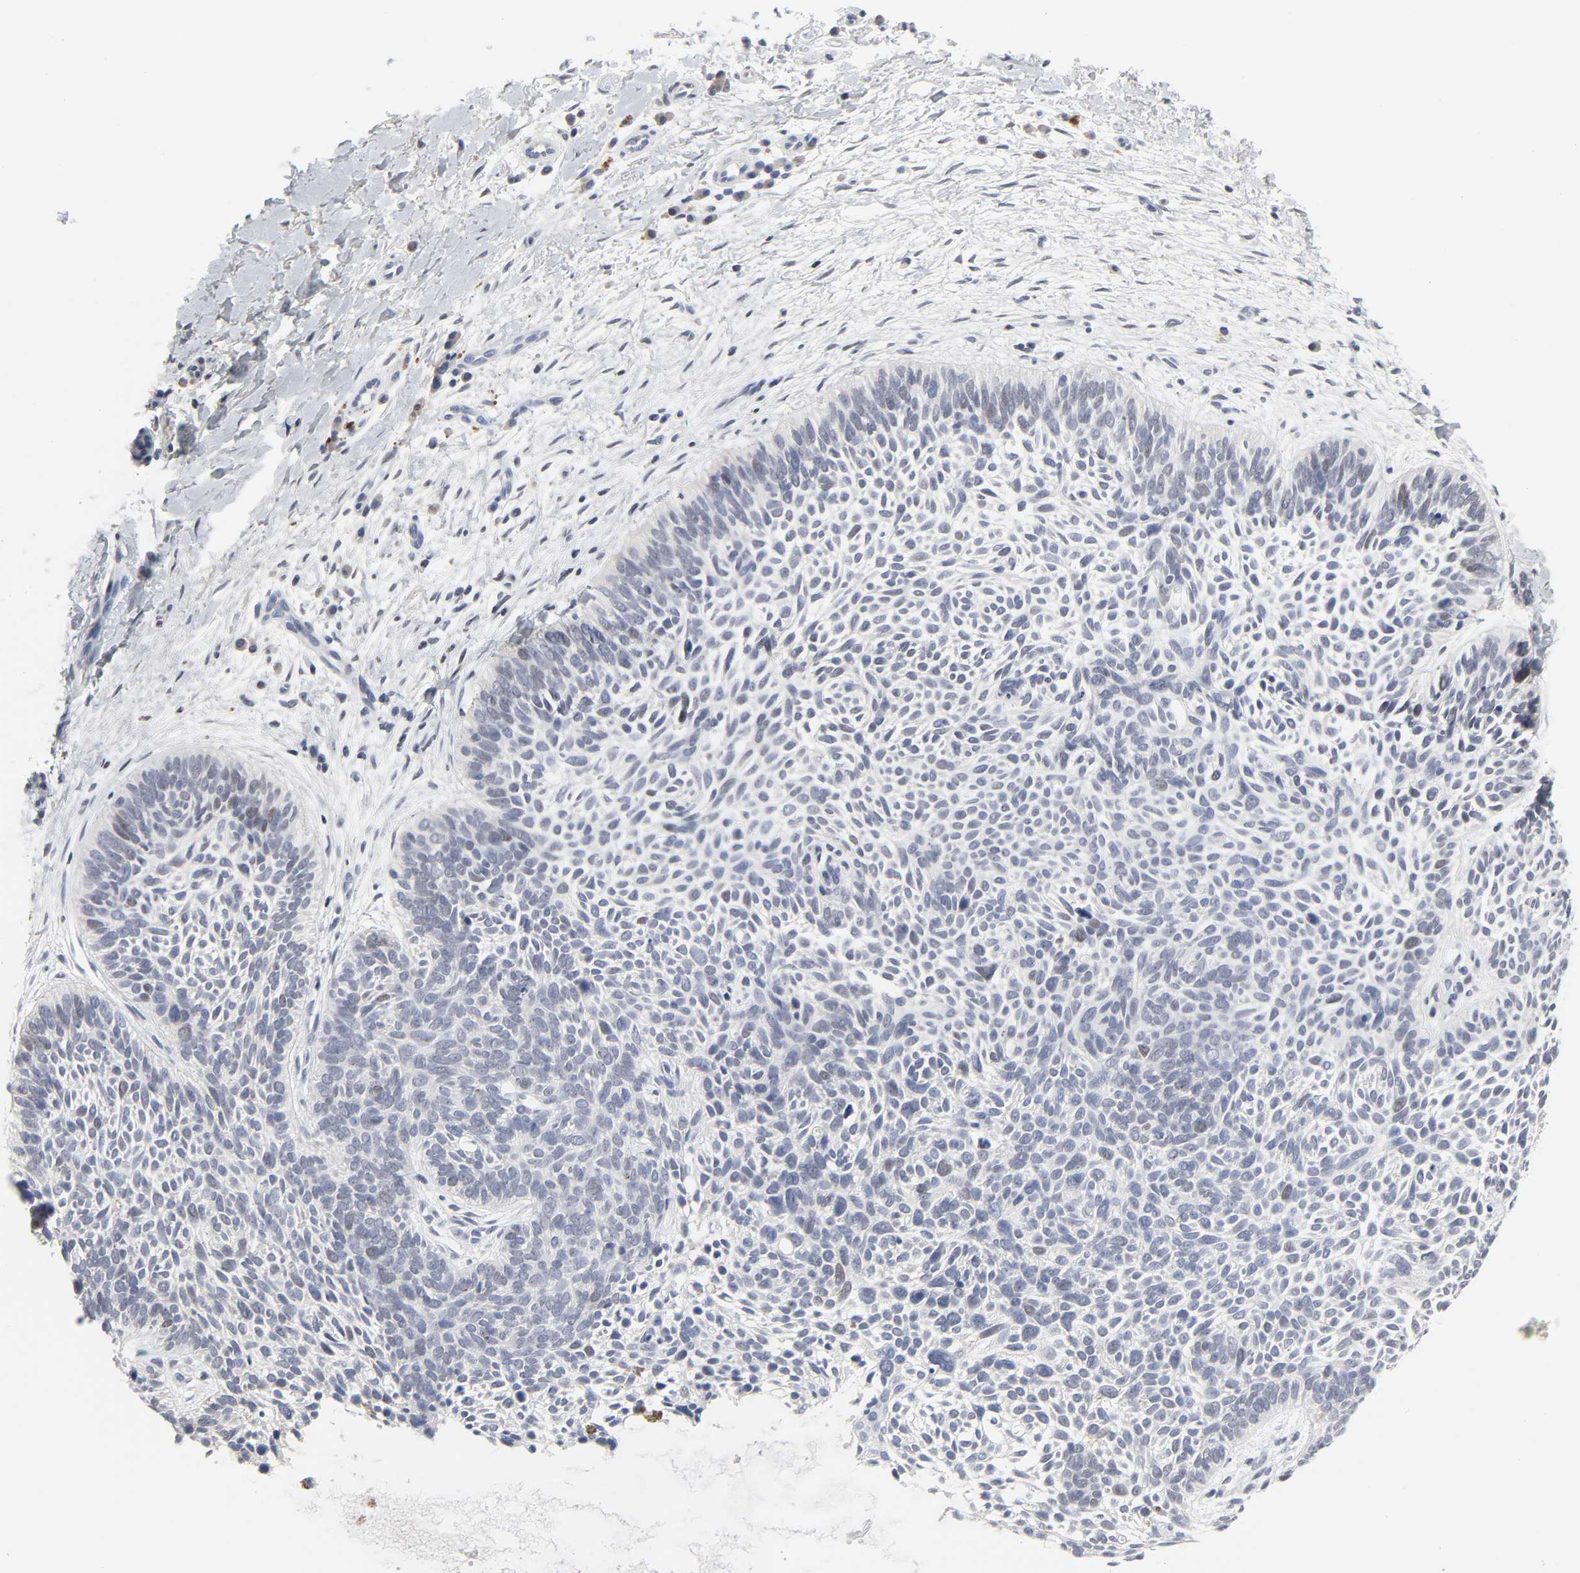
{"staining": {"intensity": "negative", "quantity": "none", "location": "none"}, "tissue": "skin cancer", "cell_type": "Tumor cells", "image_type": "cancer", "snomed": [{"axis": "morphology", "description": "Basal cell carcinoma"}, {"axis": "topography", "description": "Skin"}], "caption": "This micrograph is of basal cell carcinoma (skin) stained with immunohistochemistry (IHC) to label a protein in brown with the nuclei are counter-stained blue. There is no expression in tumor cells.", "gene": "SALL2", "patient": {"sex": "female", "age": 79}}